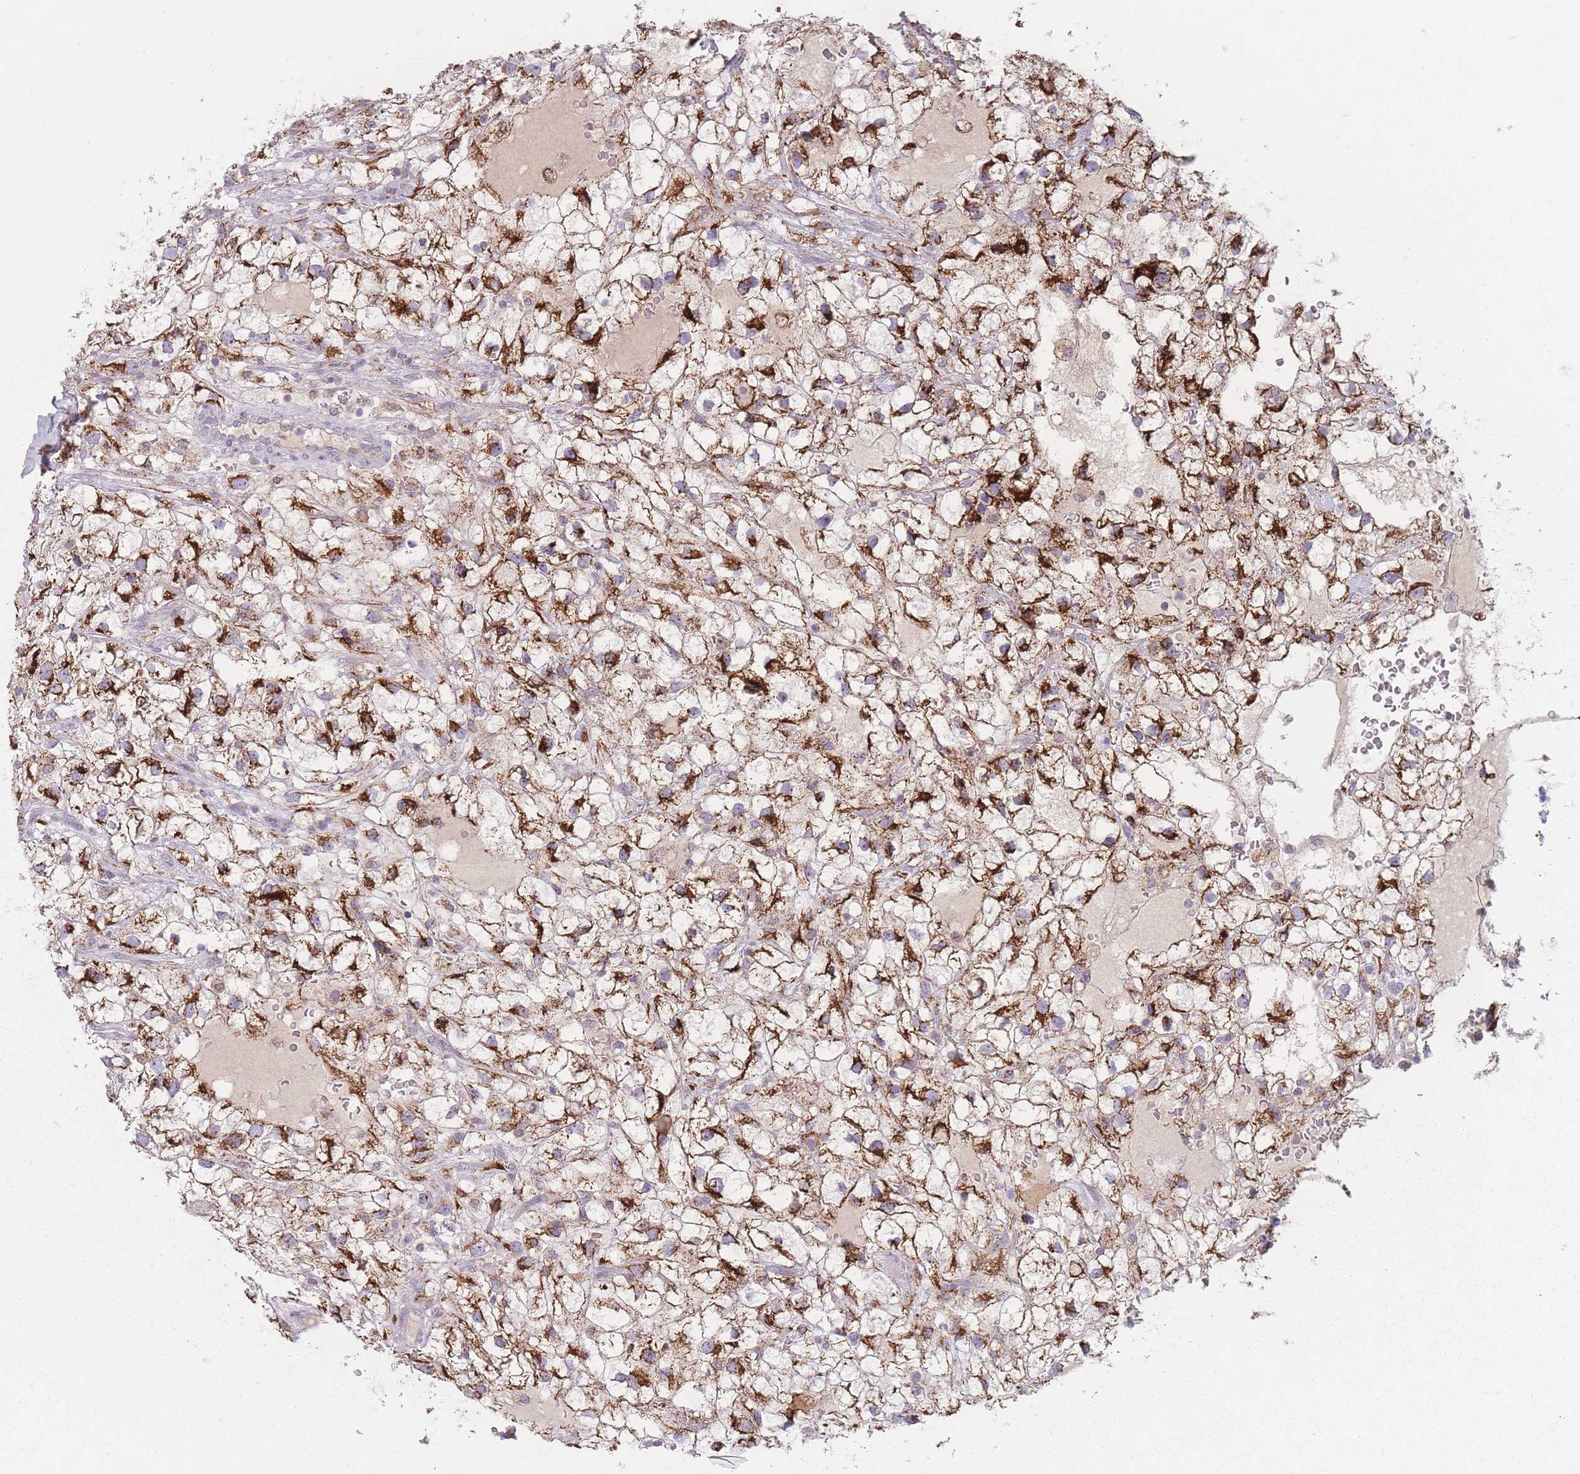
{"staining": {"intensity": "strong", "quantity": ">75%", "location": "cytoplasmic/membranous"}, "tissue": "renal cancer", "cell_type": "Tumor cells", "image_type": "cancer", "snomed": [{"axis": "morphology", "description": "Adenocarcinoma, NOS"}, {"axis": "topography", "description": "Kidney"}], "caption": "A histopathology image of renal adenocarcinoma stained for a protein displays strong cytoplasmic/membranous brown staining in tumor cells. (DAB (3,3'-diaminobenzidine) IHC with brightfield microscopy, high magnification).", "gene": "PEX11B", "patient": {"sex": "male", "age": 59}}